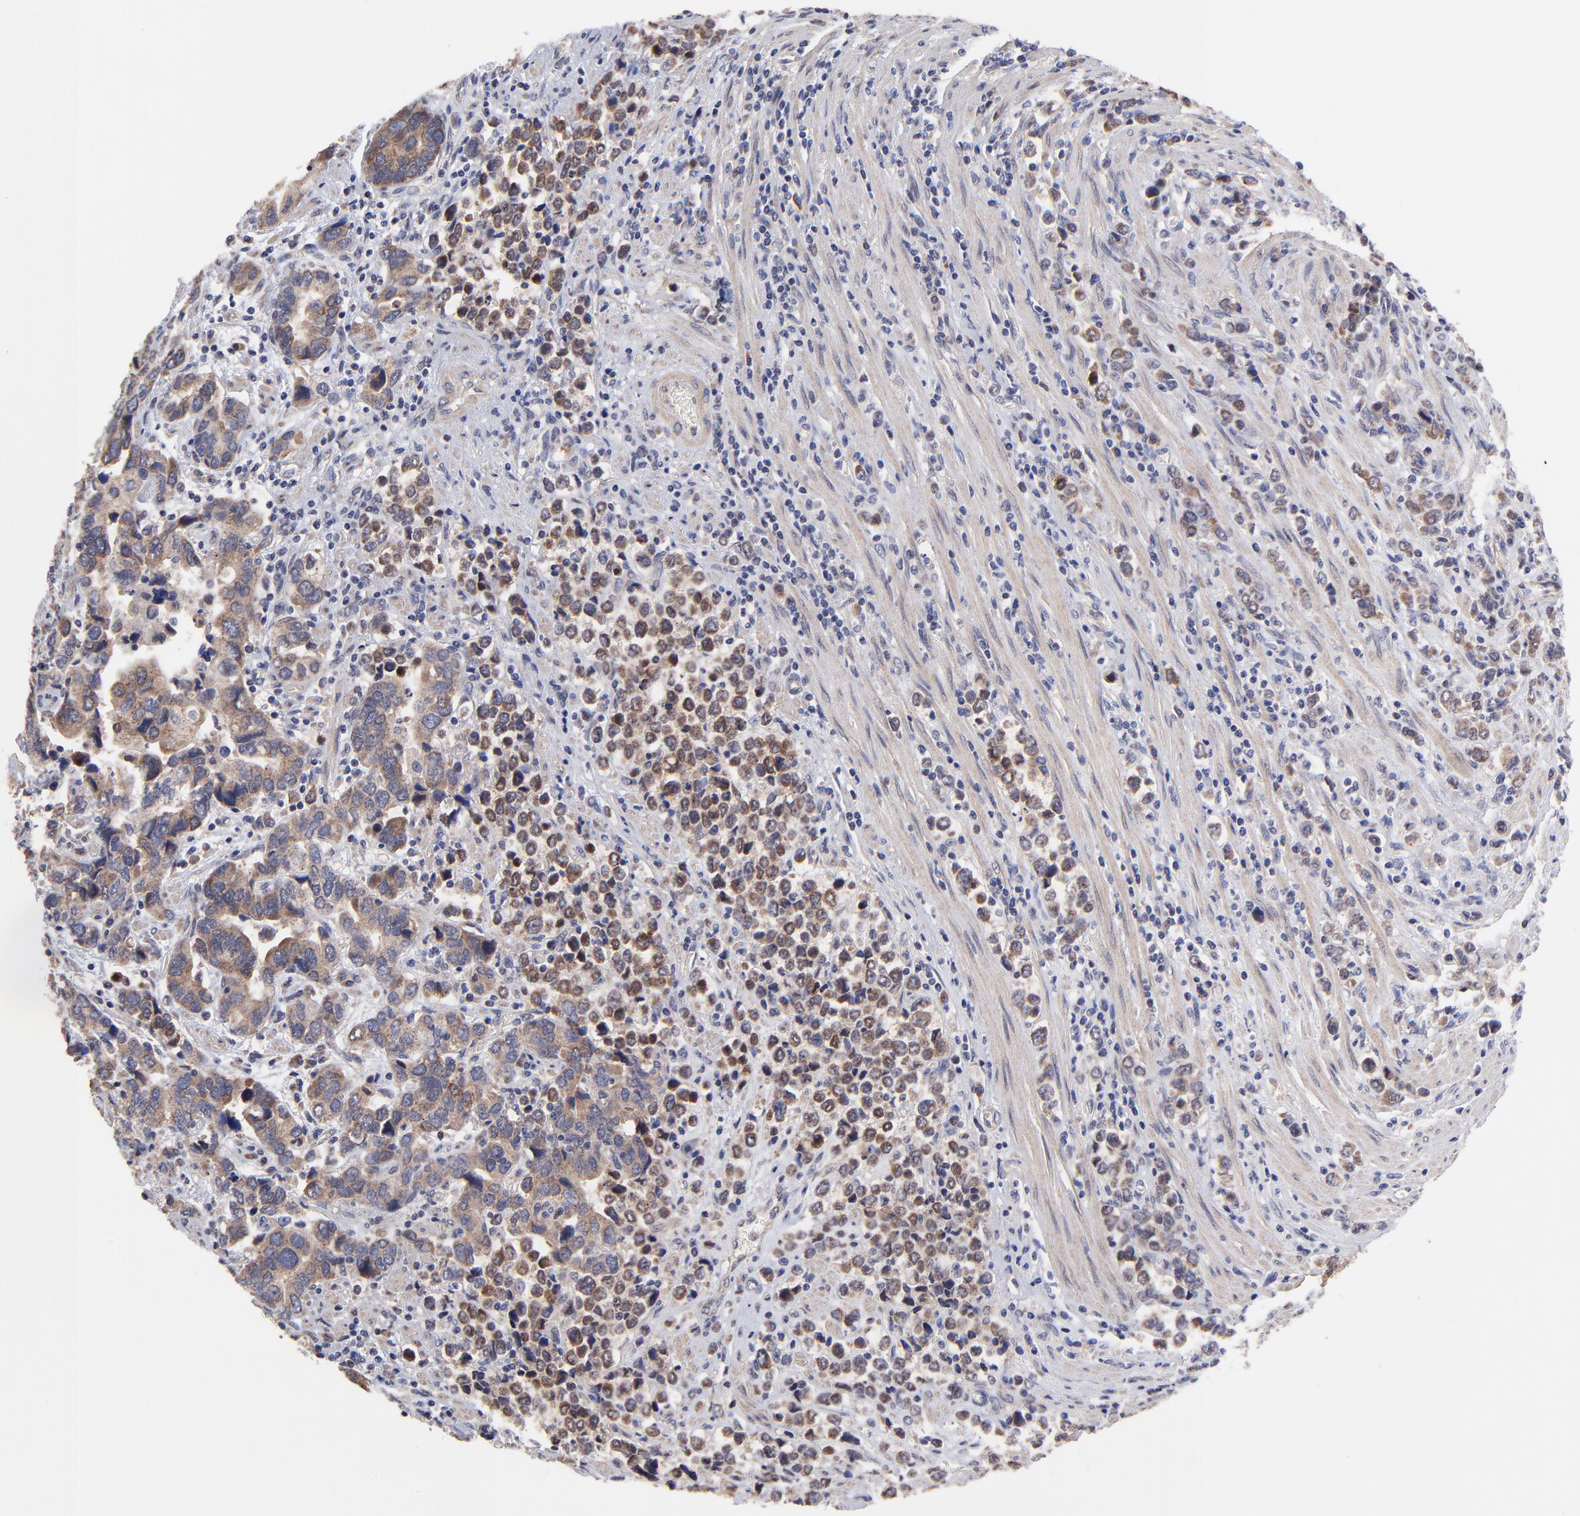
{"staining": {"intensity": "moderate", "quantity": ">75%", "location": "cytoplasmic/membranous"}, "tissue": "stomach cancer", "cell_type": "Tumor cells", "image_type": "cancer", "snomed": [{"axis": "morphology", "description": "Adenocarcinoma, NOS"}, {"axis": "topography", "description": "Stomach, upper"}], "caption": "Tumor cells exhibit moderate cytoplasmic/membranous staining in approximately >75% of cells in stomach cancer (adenocarcinoma).", "gene": "BAIAP2L2", "patient": {"sex": "male", "age": 76}}